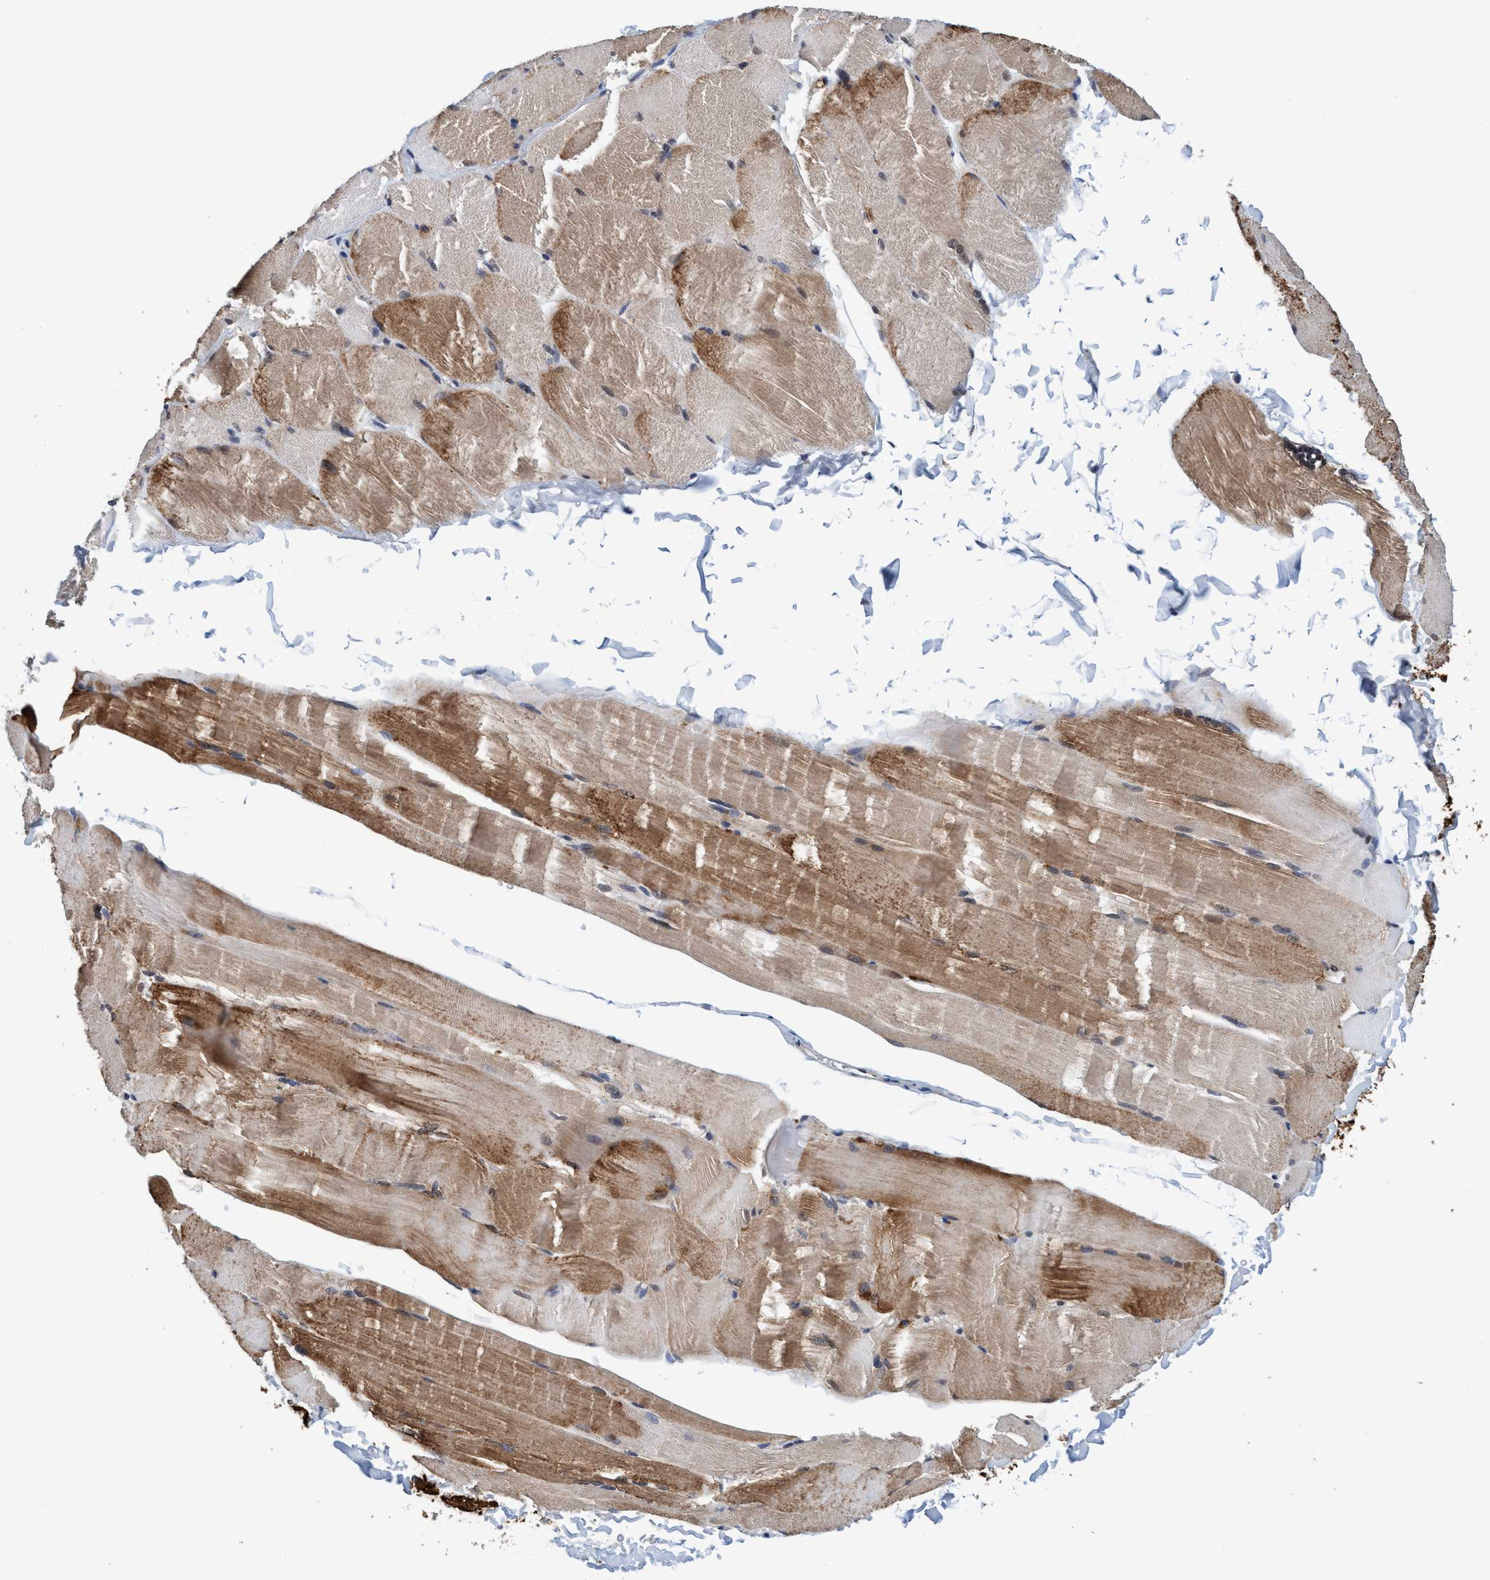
{"staining": {"intensity": "moderate", "quantity": ">75%", "location": "cytoplasmic/membranous"}, "tissue": "skeletal muscle", "cell_type": "Myocytes", "image_type": "normal", "snomed": [{"axis": "morphology", "description": "Normal tissue, NOS"}, {"axis": "topography", "description": "Skin"}, {"axis": "topography", "description": "Skeletal muscle"}], "caption": "Immunohistochemistry (DAB) staining of normal skeletal muscle reveals moderate cytoplasmic/membranous protein staining in approximately >75% of myocytes.", "gene": "PSMD12", "patient": {"sex": "male", "age": 83}}